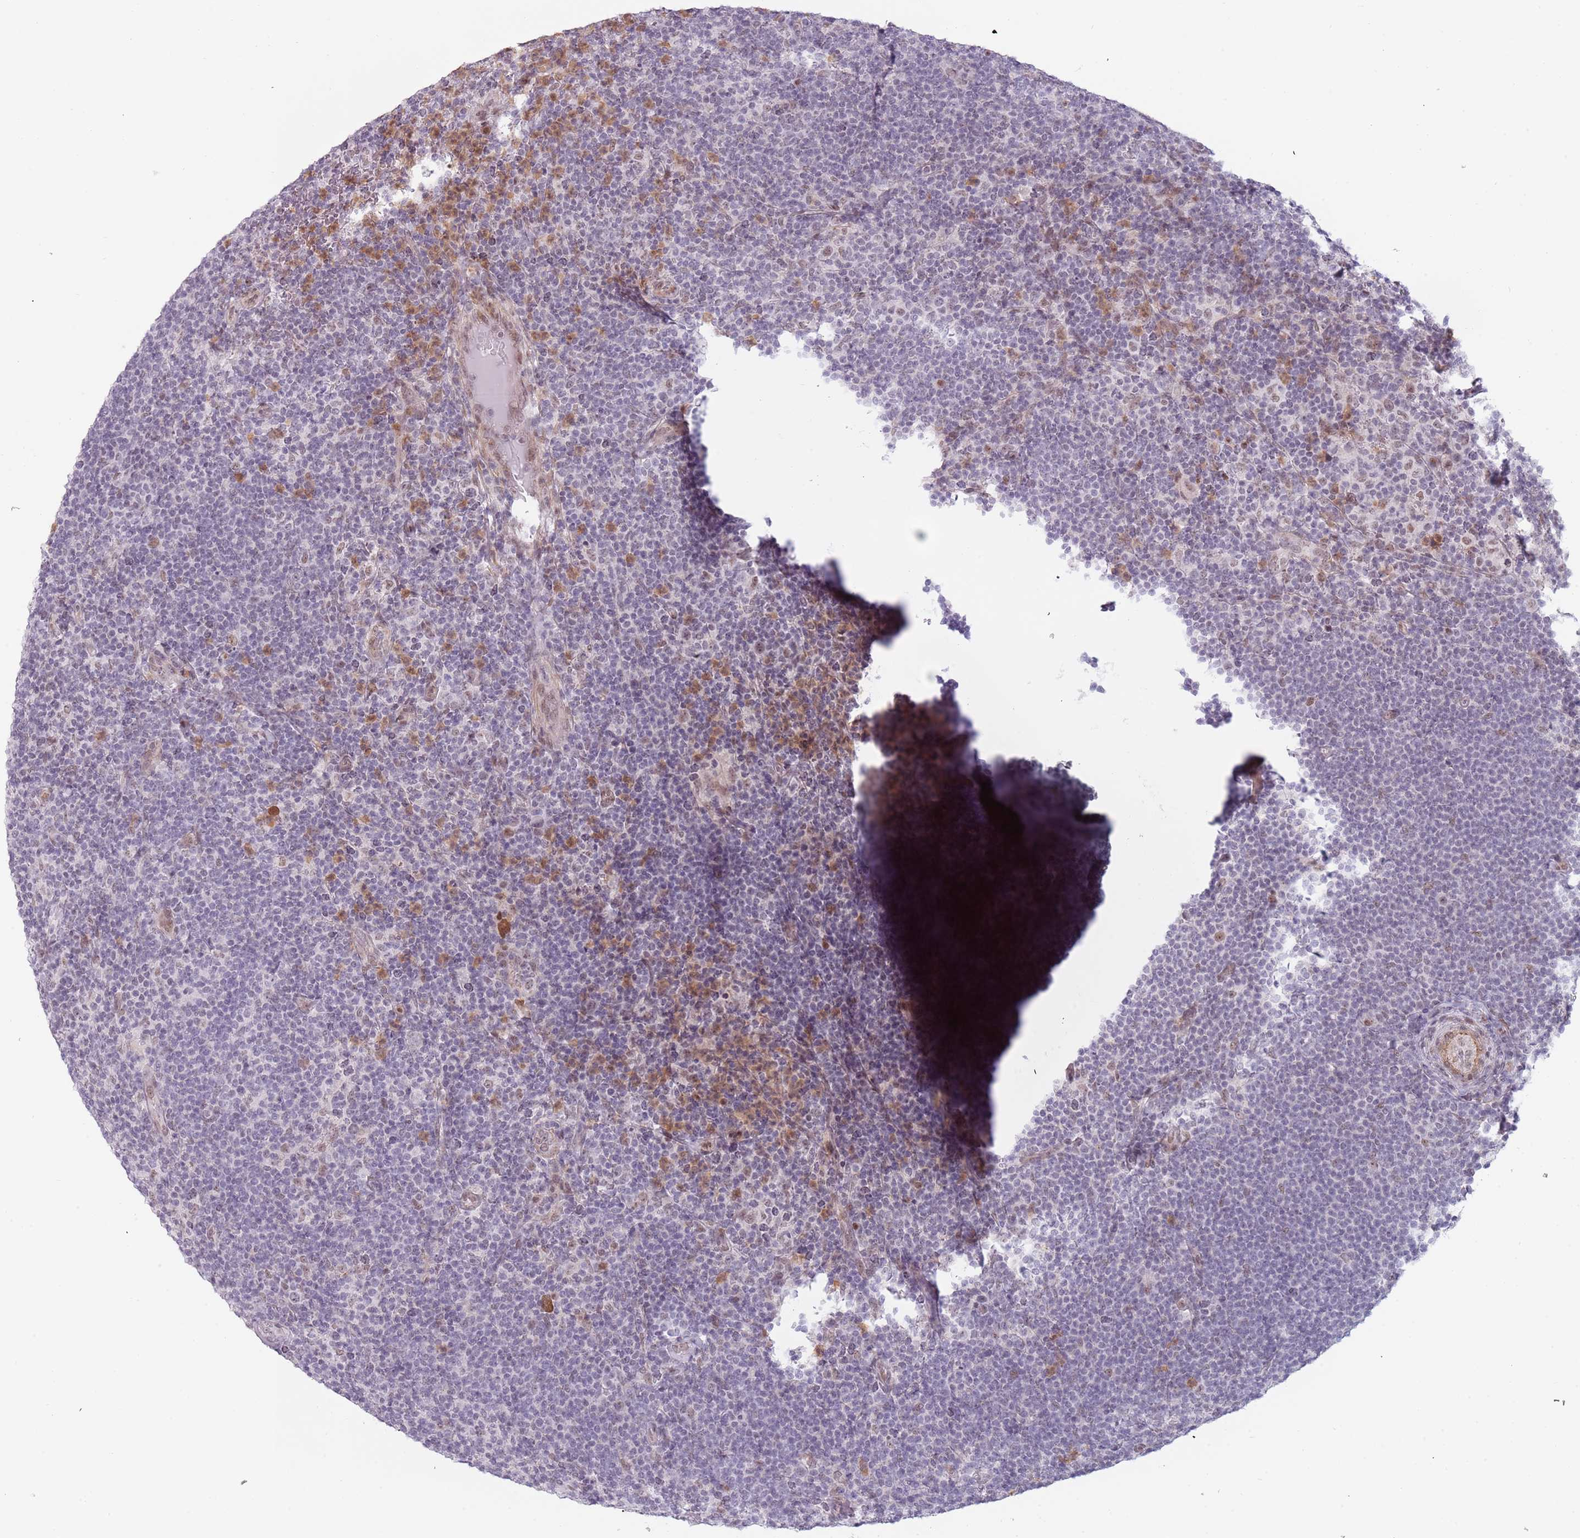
{"staining": {"intensity": "weak", "quantity": ">75%", "location": "nuclear"}, "tissue": "lymphoma", "cell_type": "Tumor cells", "image_type": "cancer", "snomed": [{"axis": "morphology", "description": "Hodgkin's disease, NOS"}, {"axis": "topography", "description": "Lymph node"}], "caption": "Immunohistochemistry (IHC) (DAB) staining of lymphoma exhibits weak nuclear protein expression in approximately >75% of tumor cells. Ihc stains the protein of interest in brown and the nuclei are stained blue.", "gene": "REXO4", "patient": {"sex": "female", "age": 57}}